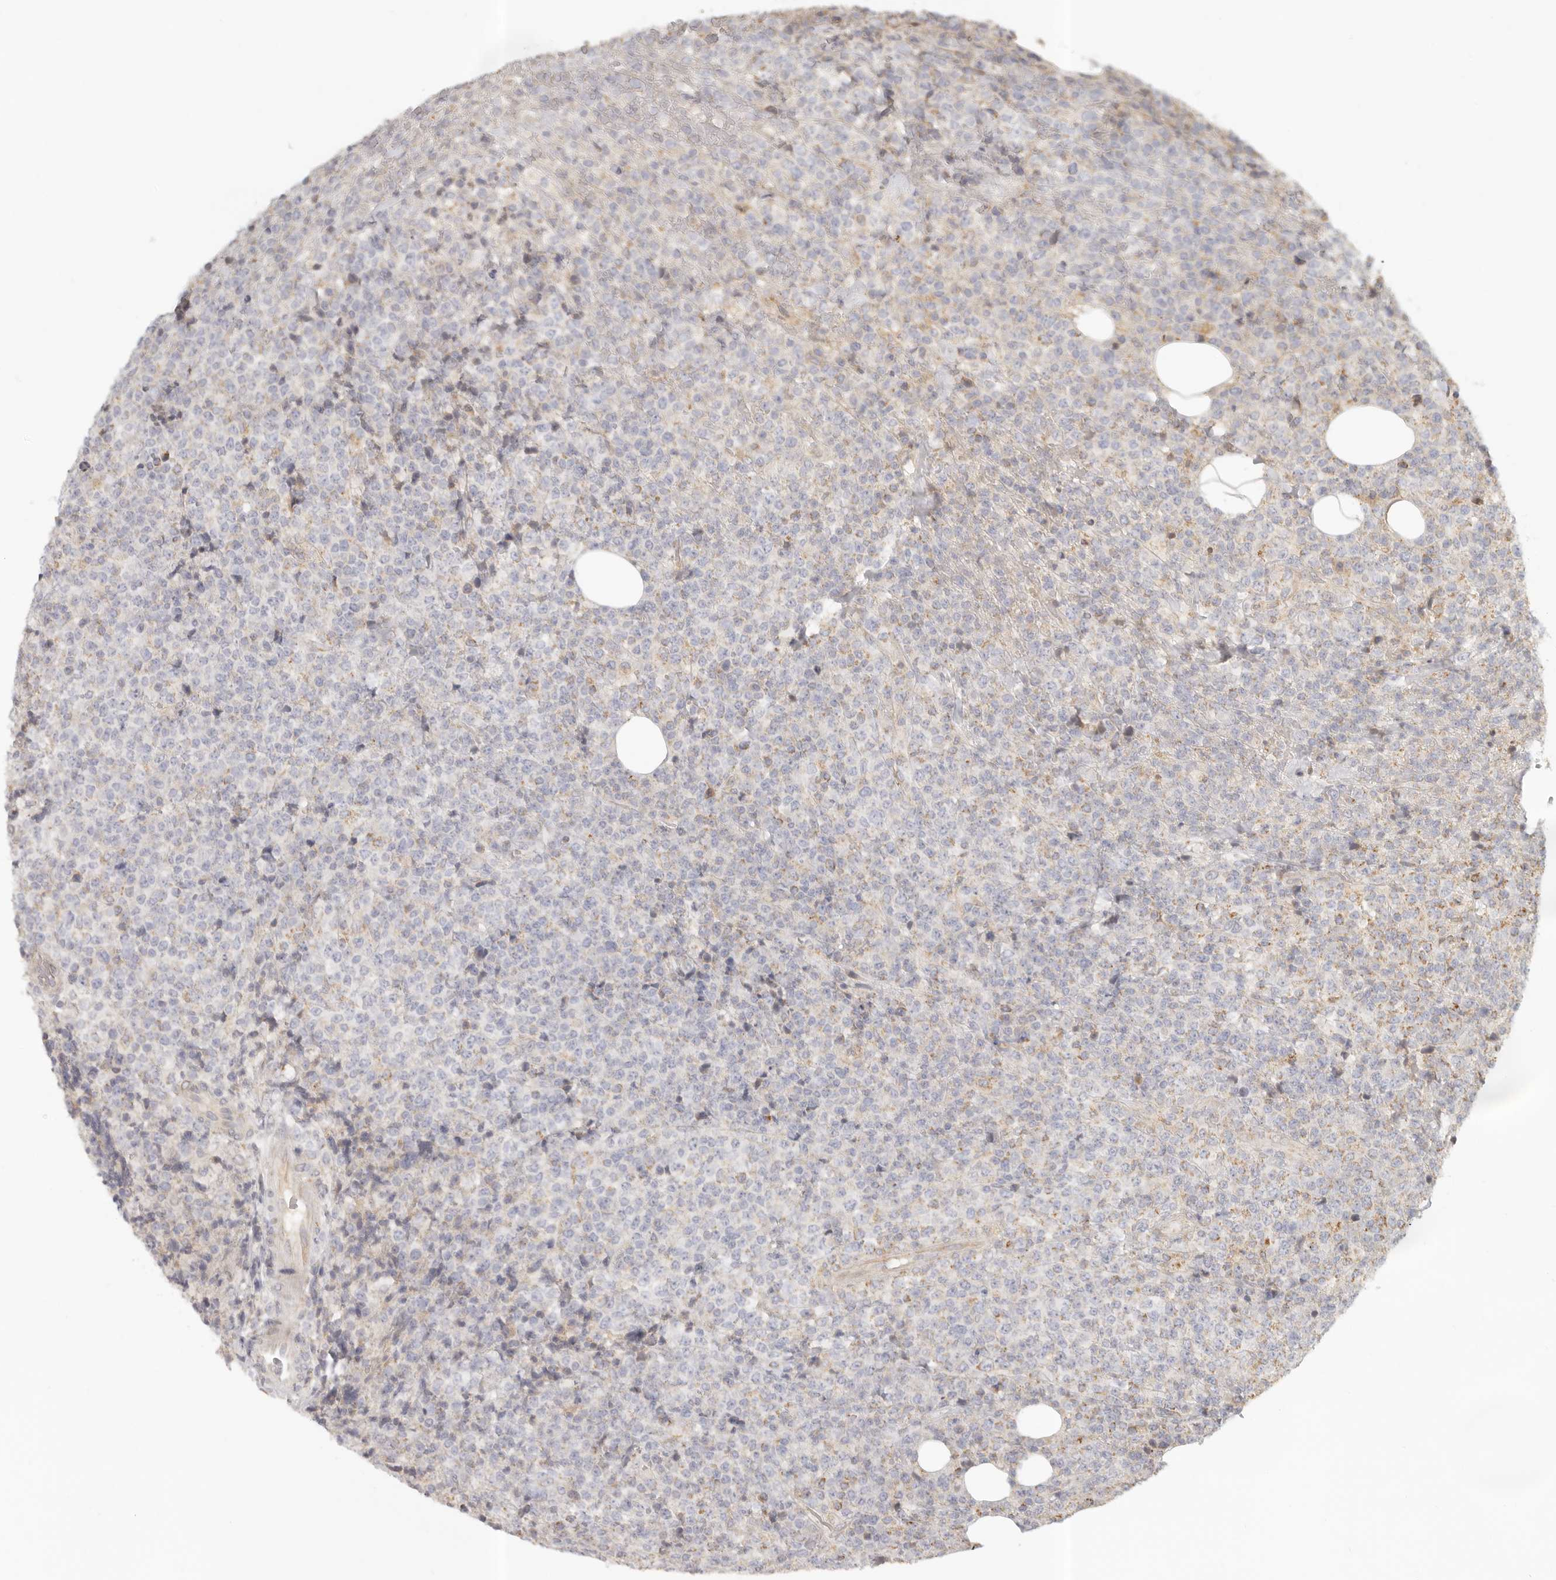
{"staining": {"intensity": "moderate", "quantity": "<25%", "location": "cytoplasmic/membranous"}, "tissue": "lymphoma", "cell_type": "Tumor cells", "image_type": "cancer", "snomed": [{"axis": "morphology", "description": "Malignant lymphoma, non-Hodgkin's type, High grade"}, {"axis": "topography", "description": "Lymph node"}], "caption": "The histopathology image reveals a brown stain indicating the presence of a protein in the cytoplasmic/membranous of tumor cells in malignant lymphoma, non-Hodgkin's type (high-grade). (IHC, brightfield microscopy, high magnification).", "gene": "KDF1", "patient": {"sex": "male", "age": 13}}